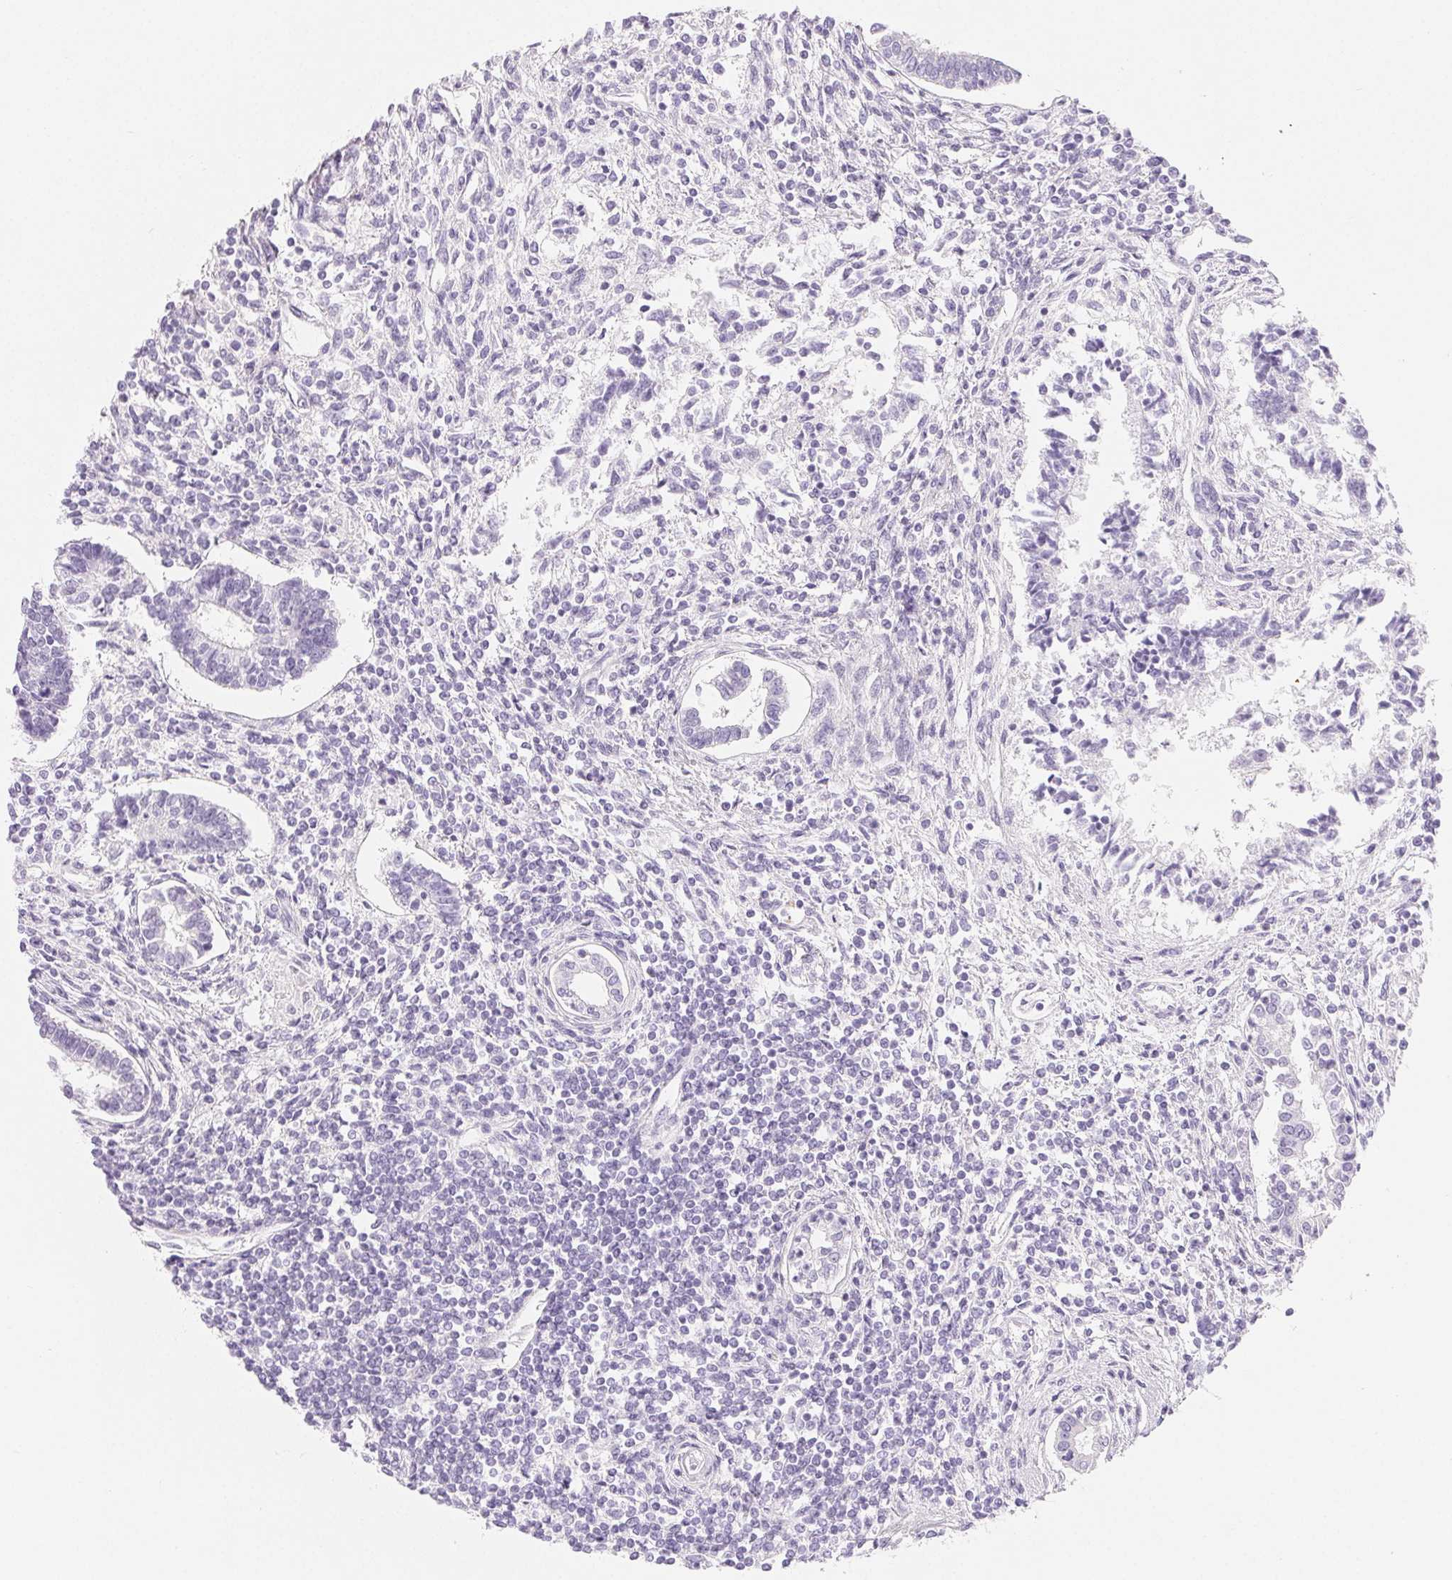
{"staining": {"intensity": "negative", "quantity": "none", "location": "none"}, "tissue": "testis cancer", "cell_type": "Tumor cells", "image_type": "cancer", "snomed": [{"axis": "morphology", "description": "Carcinoma, Embryonal, NOS"}, {"axis": "topography", "description": "Testis"}], "caption": "Immunohistochemistry (IHC) histopathology image of neoplastic tissue: testis cancer stained with DAB demonstrates no significant protein staining in tumor cells.", "gene": "SPACA5B", "patient": {"sex": "male", "age": 37}}